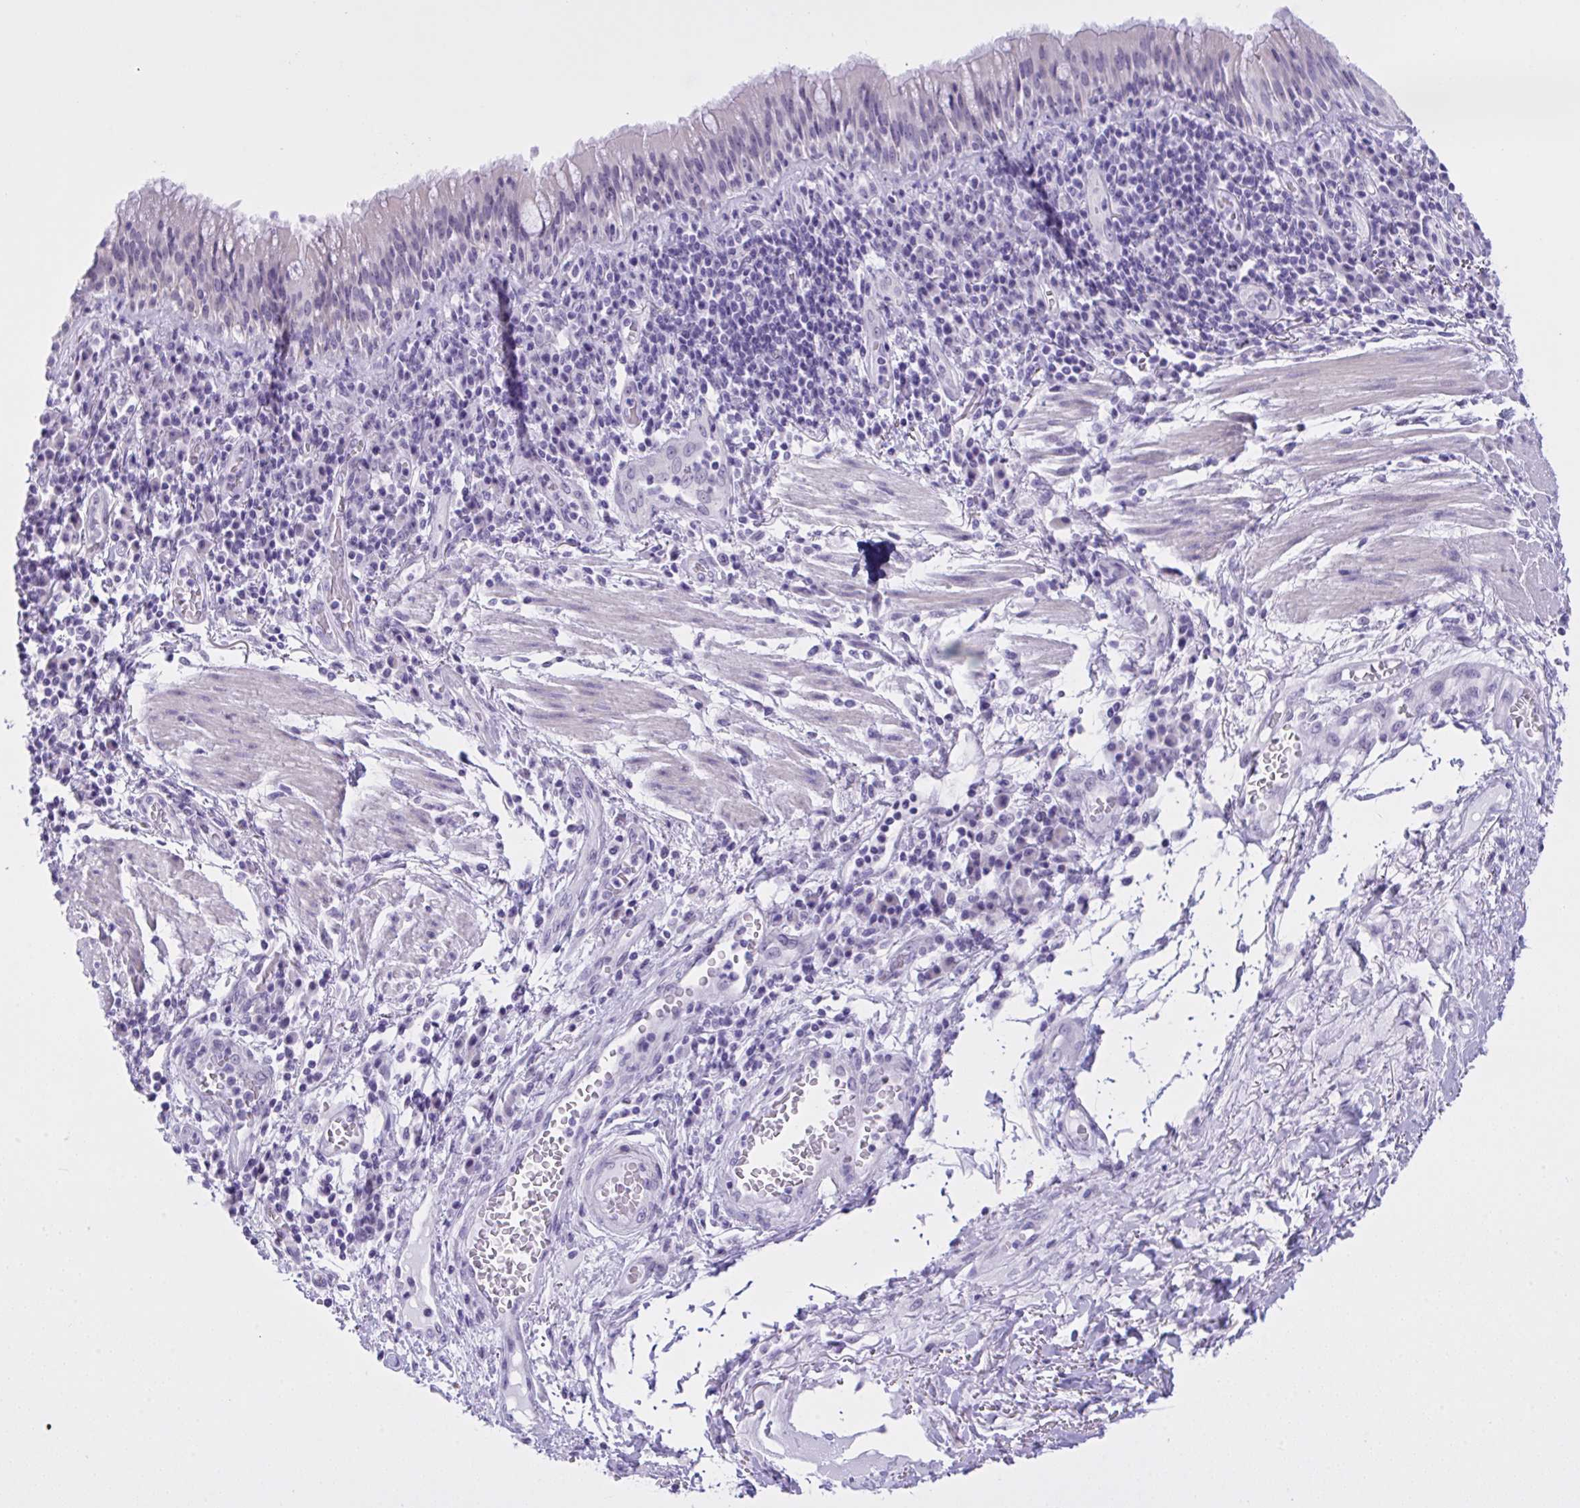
{"staining": {"intensity": "negative", "quantity": "none", "location": "none"}, "tissue": "bronchus", "cell_type": "Respiratory epithelial cells", "image_type": "normal", "snomed": [{"axis": "morphology", "description": "Normal tissue, NOS"}, {"axis": "topography", "description": "Cartilage tissue"}, {"axis": "topography", "description": "Bronchus"}], "caption": "Immunohistochemistry (IHC) image of normal bronchus: bronchus stained with DAB (3,3'-diaminobenzidine) demonstrates no significant protein positivity in respiratory epithelial cells. The staining is performed using DAB (3,3'-diaminobenzidine) brown chromogen with nuclei counter-stained in using hematoxylin.", "gene": "YBX2", "patient": {"sex": "male", "age": 56}}